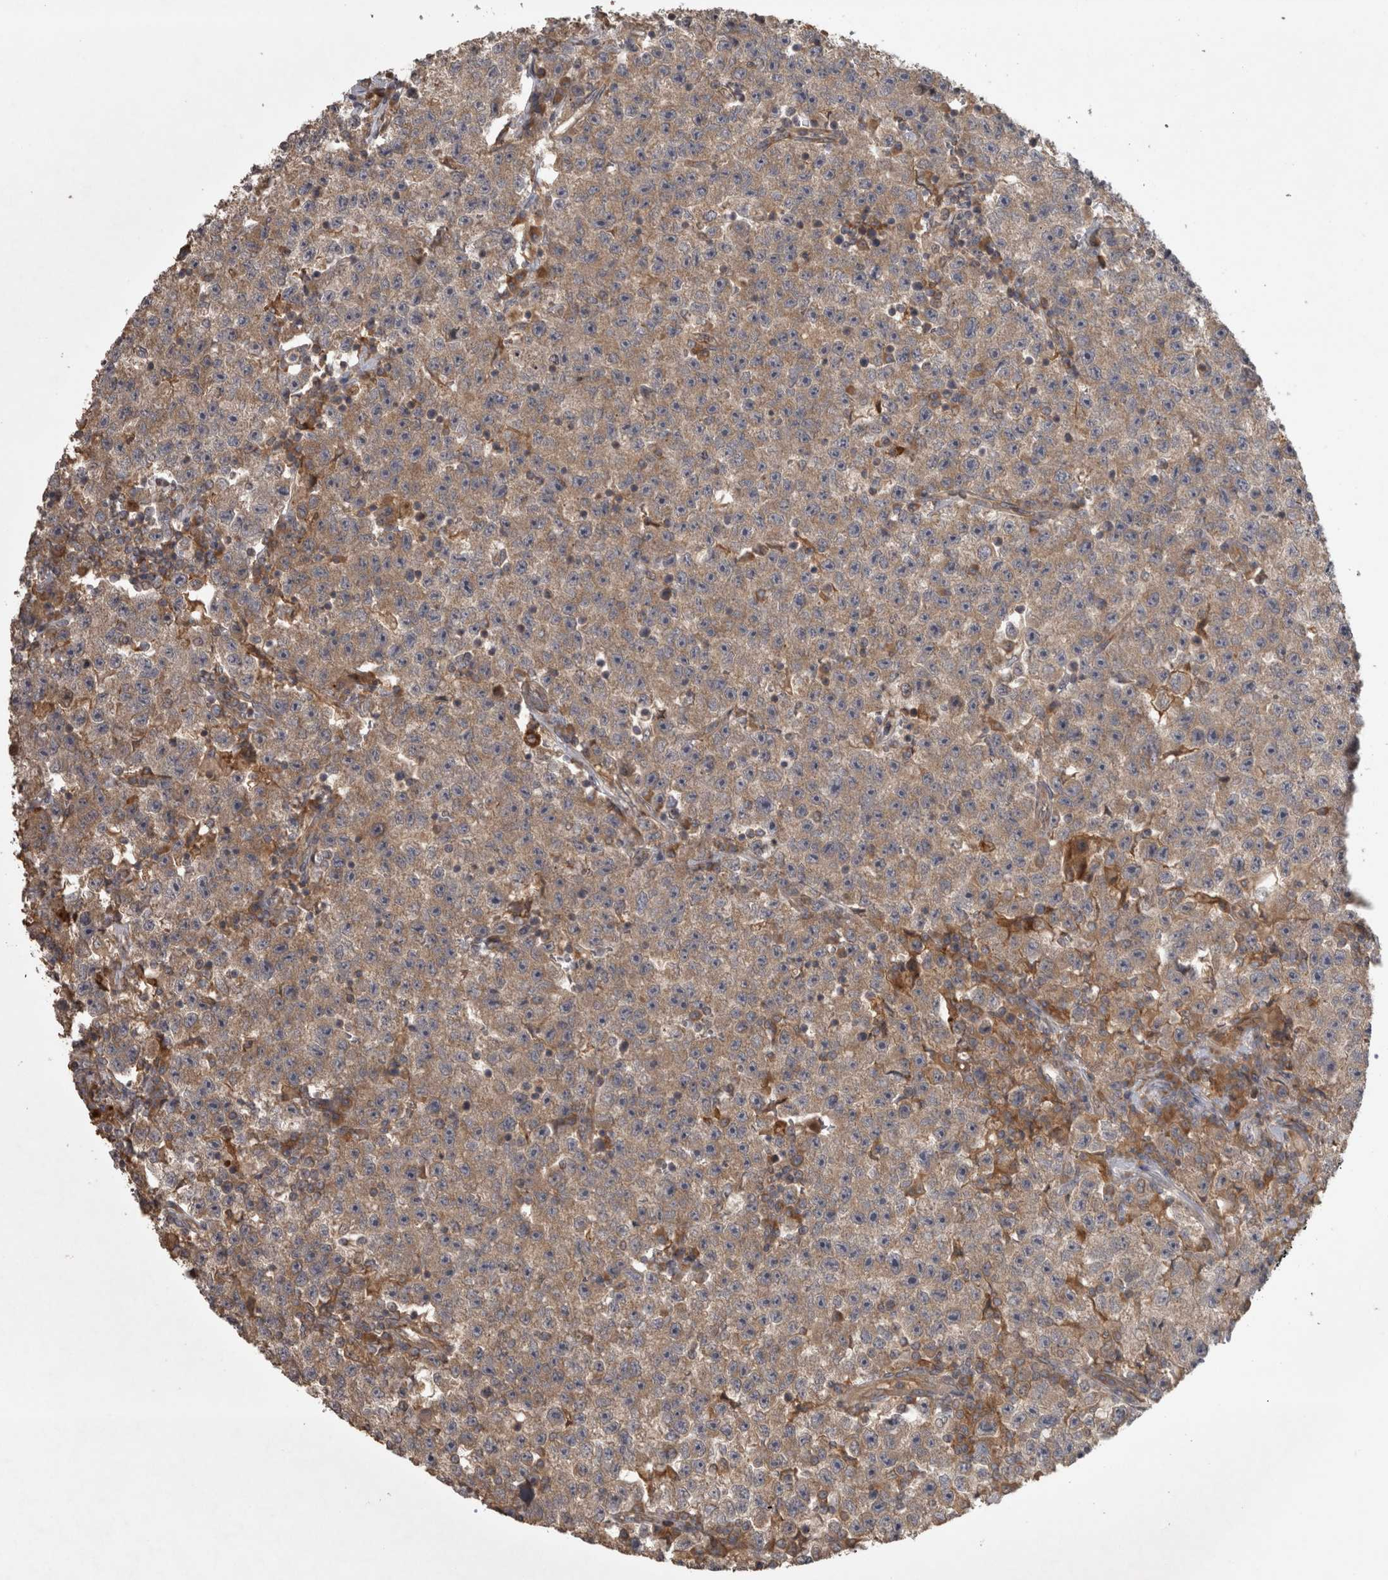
{"staining": {"intensity": "weak", "quantity": ">75%", "location": "cytoplasmic/membranous"}, "tissue": "testis cancer", "cell_type": "Tumor cells", "image_type": "cancer", "snomed": [{"axis": "morphology", "description": "Seminoma, NOS"}, {"axis": "topography", "description": "Testis"}], "caption": "Weak cytoplasmic/membranous positivity for a protein is seen in about >75% of tumor cells of seminoma (testis) using IHC.", "gene": "MICU3", "patient": {"sex": "male", "age": 22}}